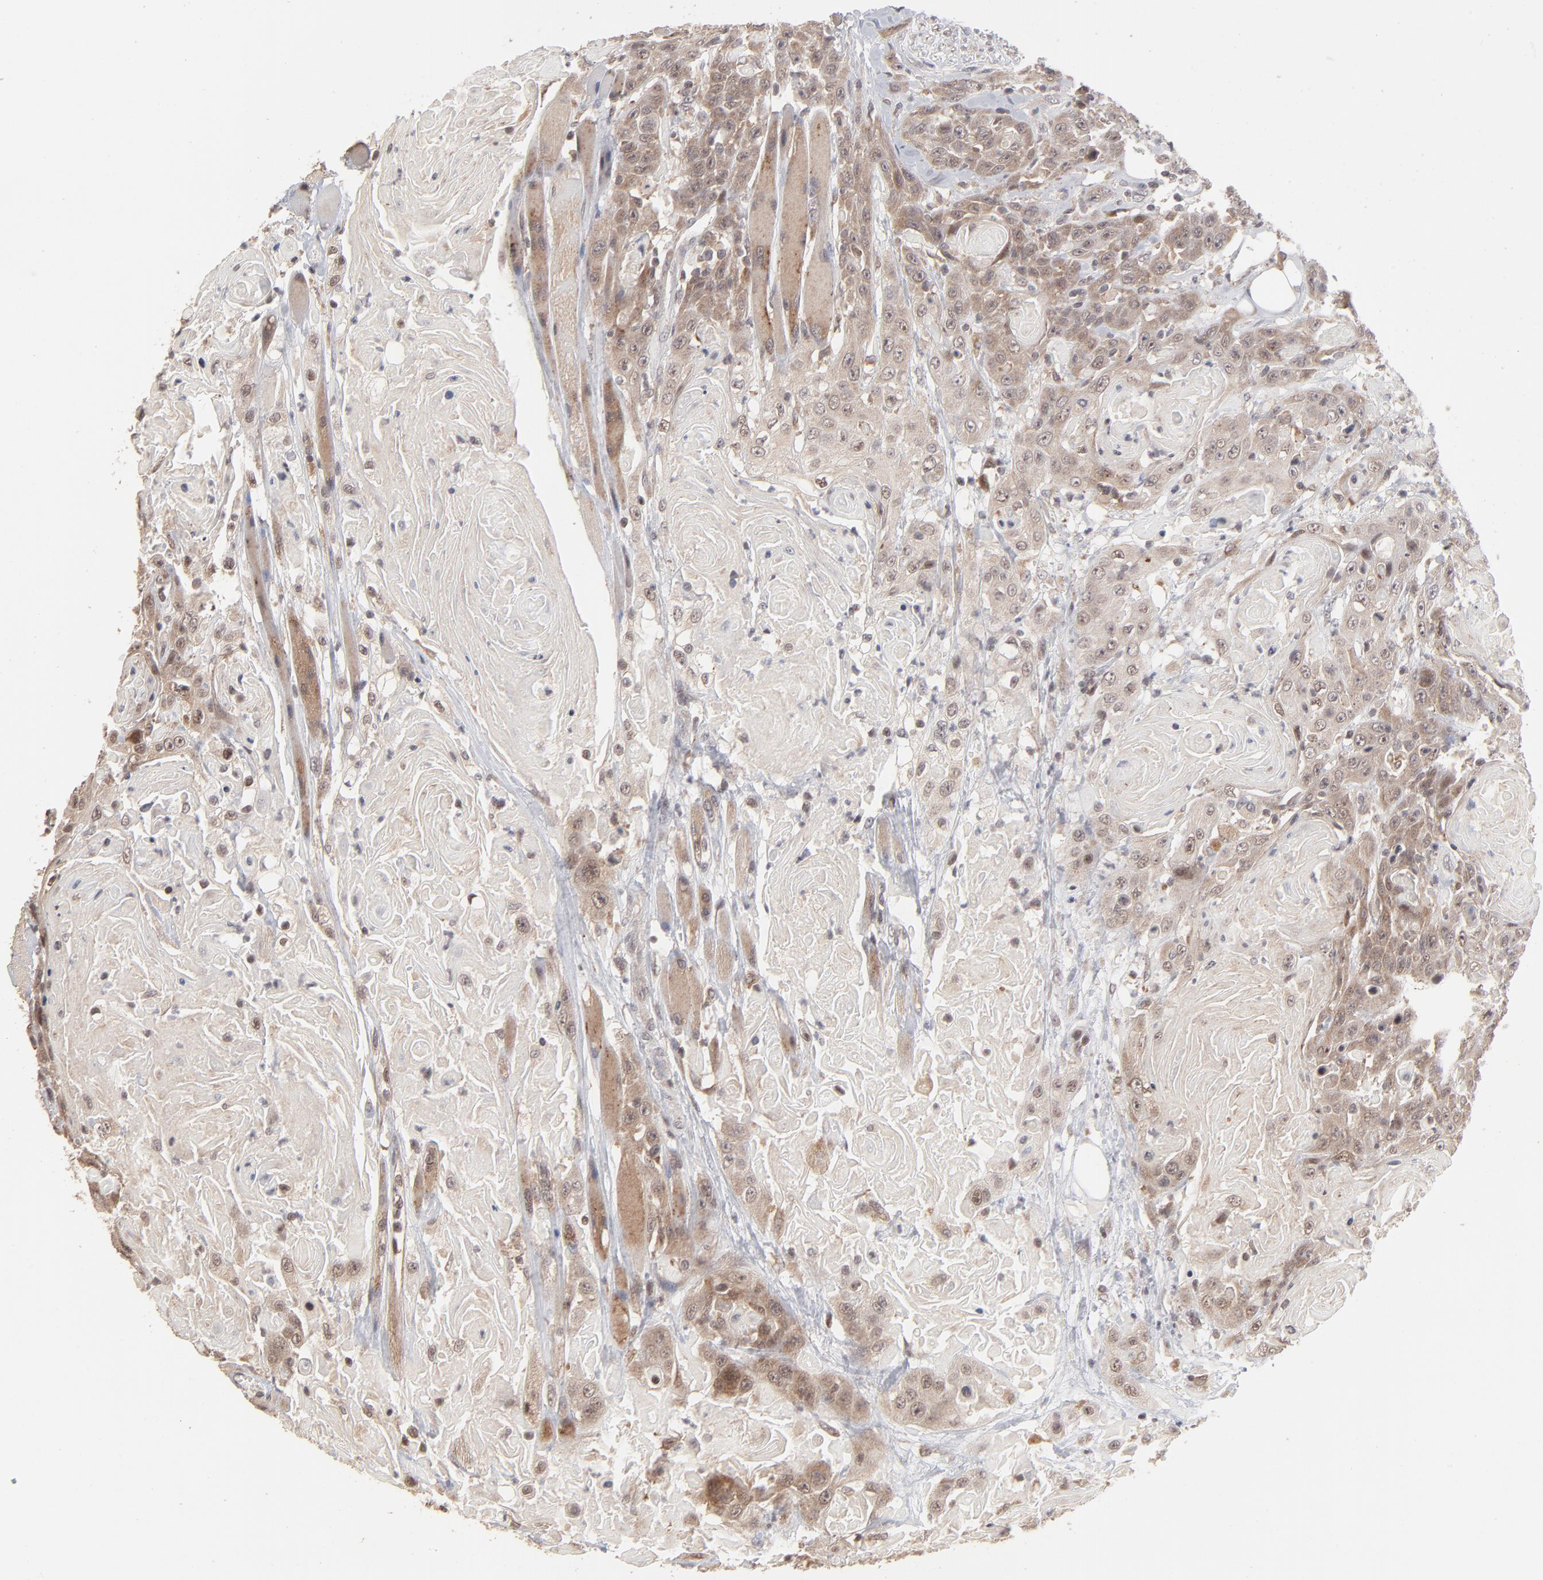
{"staining": {"intensity": "weak", "quantity": ">75%", "location": "cytoplasmic/membranous"}, "tissue": "head and neck cancer", "cell_type": "Tumor cells", "image_type": "cancer", "snomed": [{"axis": "morphology", "description": "Squamous cell carcinoma, NOS"}, {"axis": "topography", "description": "Head-Neck"}], "caption": "A low amount of weak cytoplasmic/membranous positivity is identified in about >75% of tumor cells in squamous cell carcinoma (head and neck) tissue. Immunohistochemistry stains the protein in brown and the nuclei are stained blue.", "gene": "ARIH1", "patient": {"sex": "female", "age": 84}}